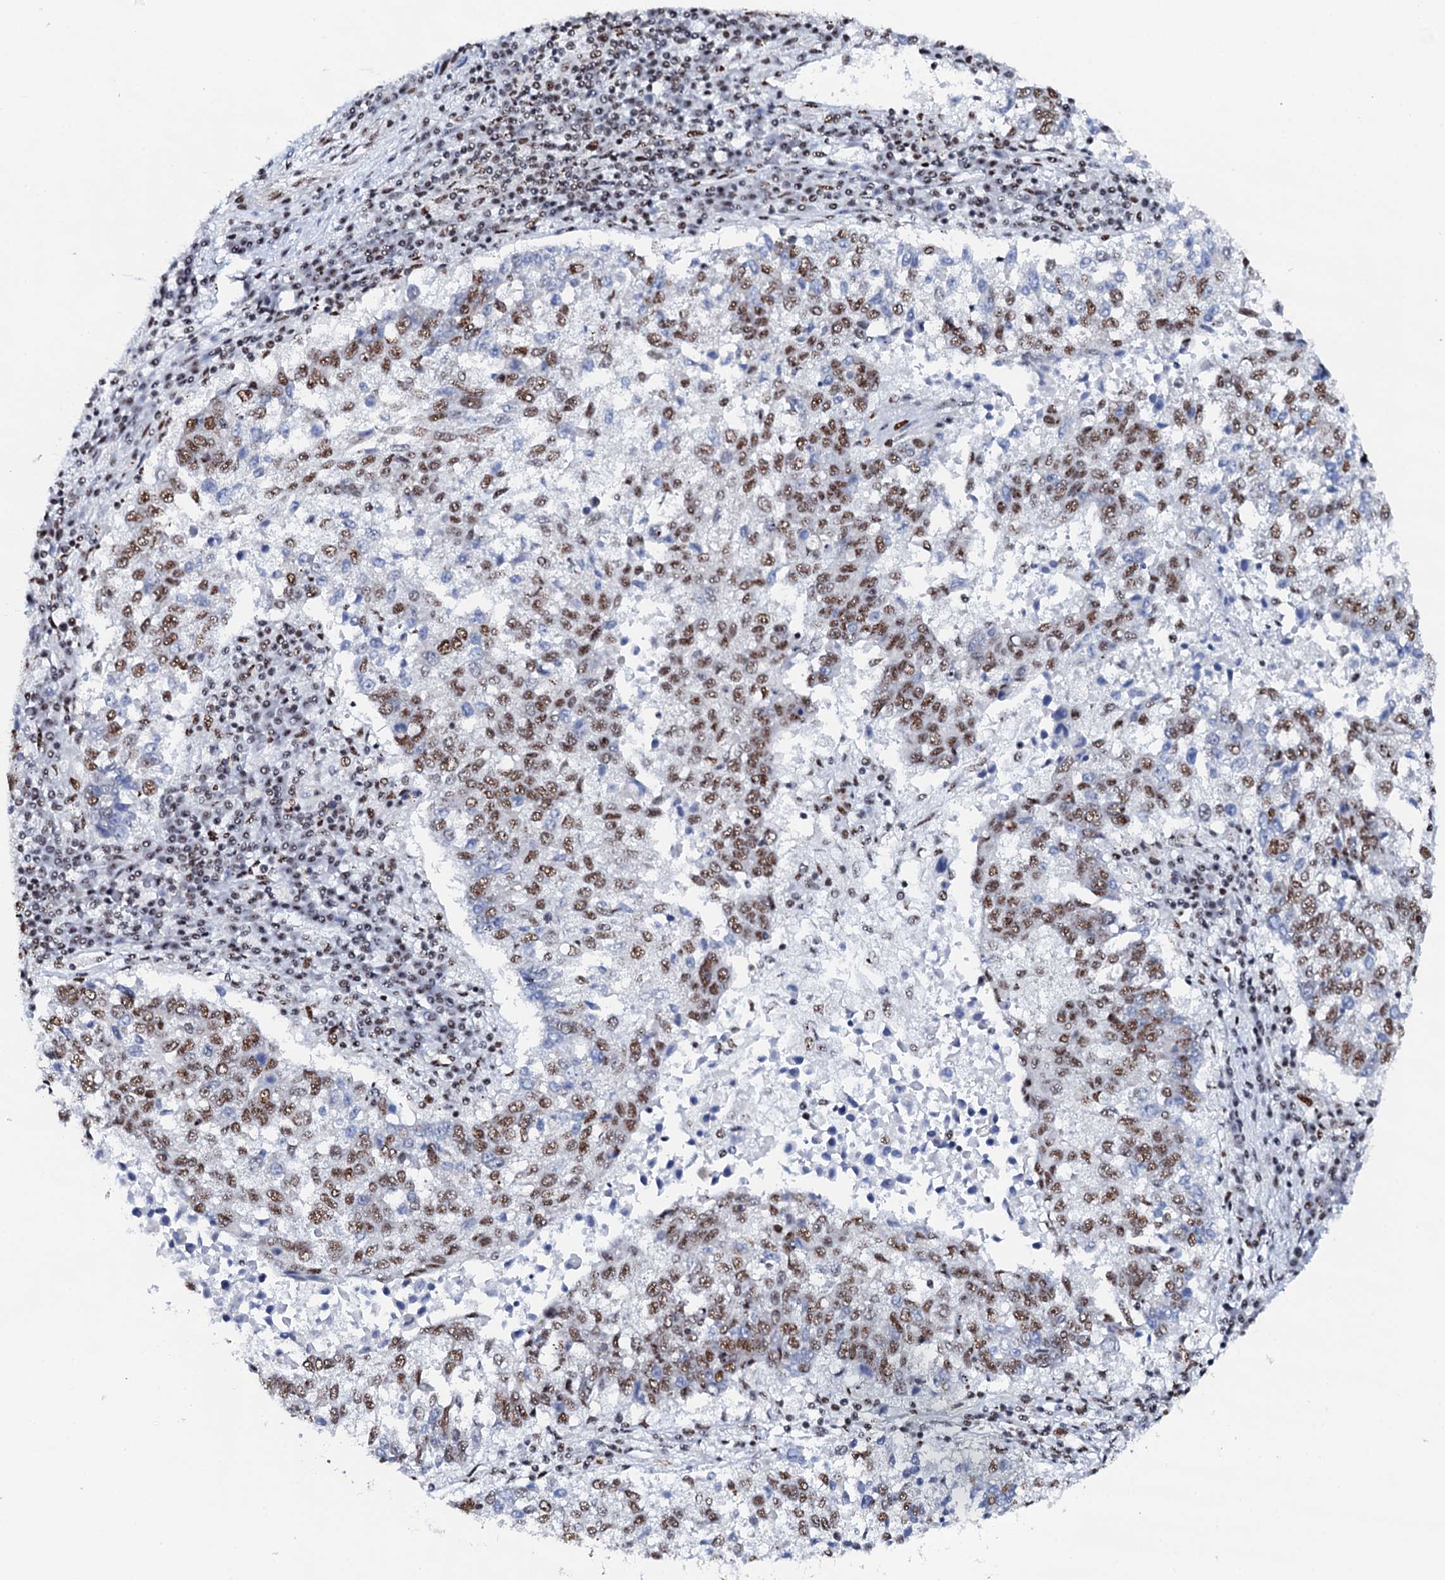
{"staining": {"intensity": "moderate", "quantity": ">75%", "location": "nuclear"}, "tissue": "lung cancer", "cell_type": "Tumor cells", "image_type": "cancer", "snomed": [{"axis": "morphology", "description": "Squamous cell carcinoma, NOS"}, {"axis": "topography", "description": "Lung"}], "caption": "Immunohistochemical staining of human lung cancer shows medium levels of moderate nuclear staining in about >75% of tumor cells.", "gene": "NKAPD1", "patient": {"sex": "male", "age": 73}}